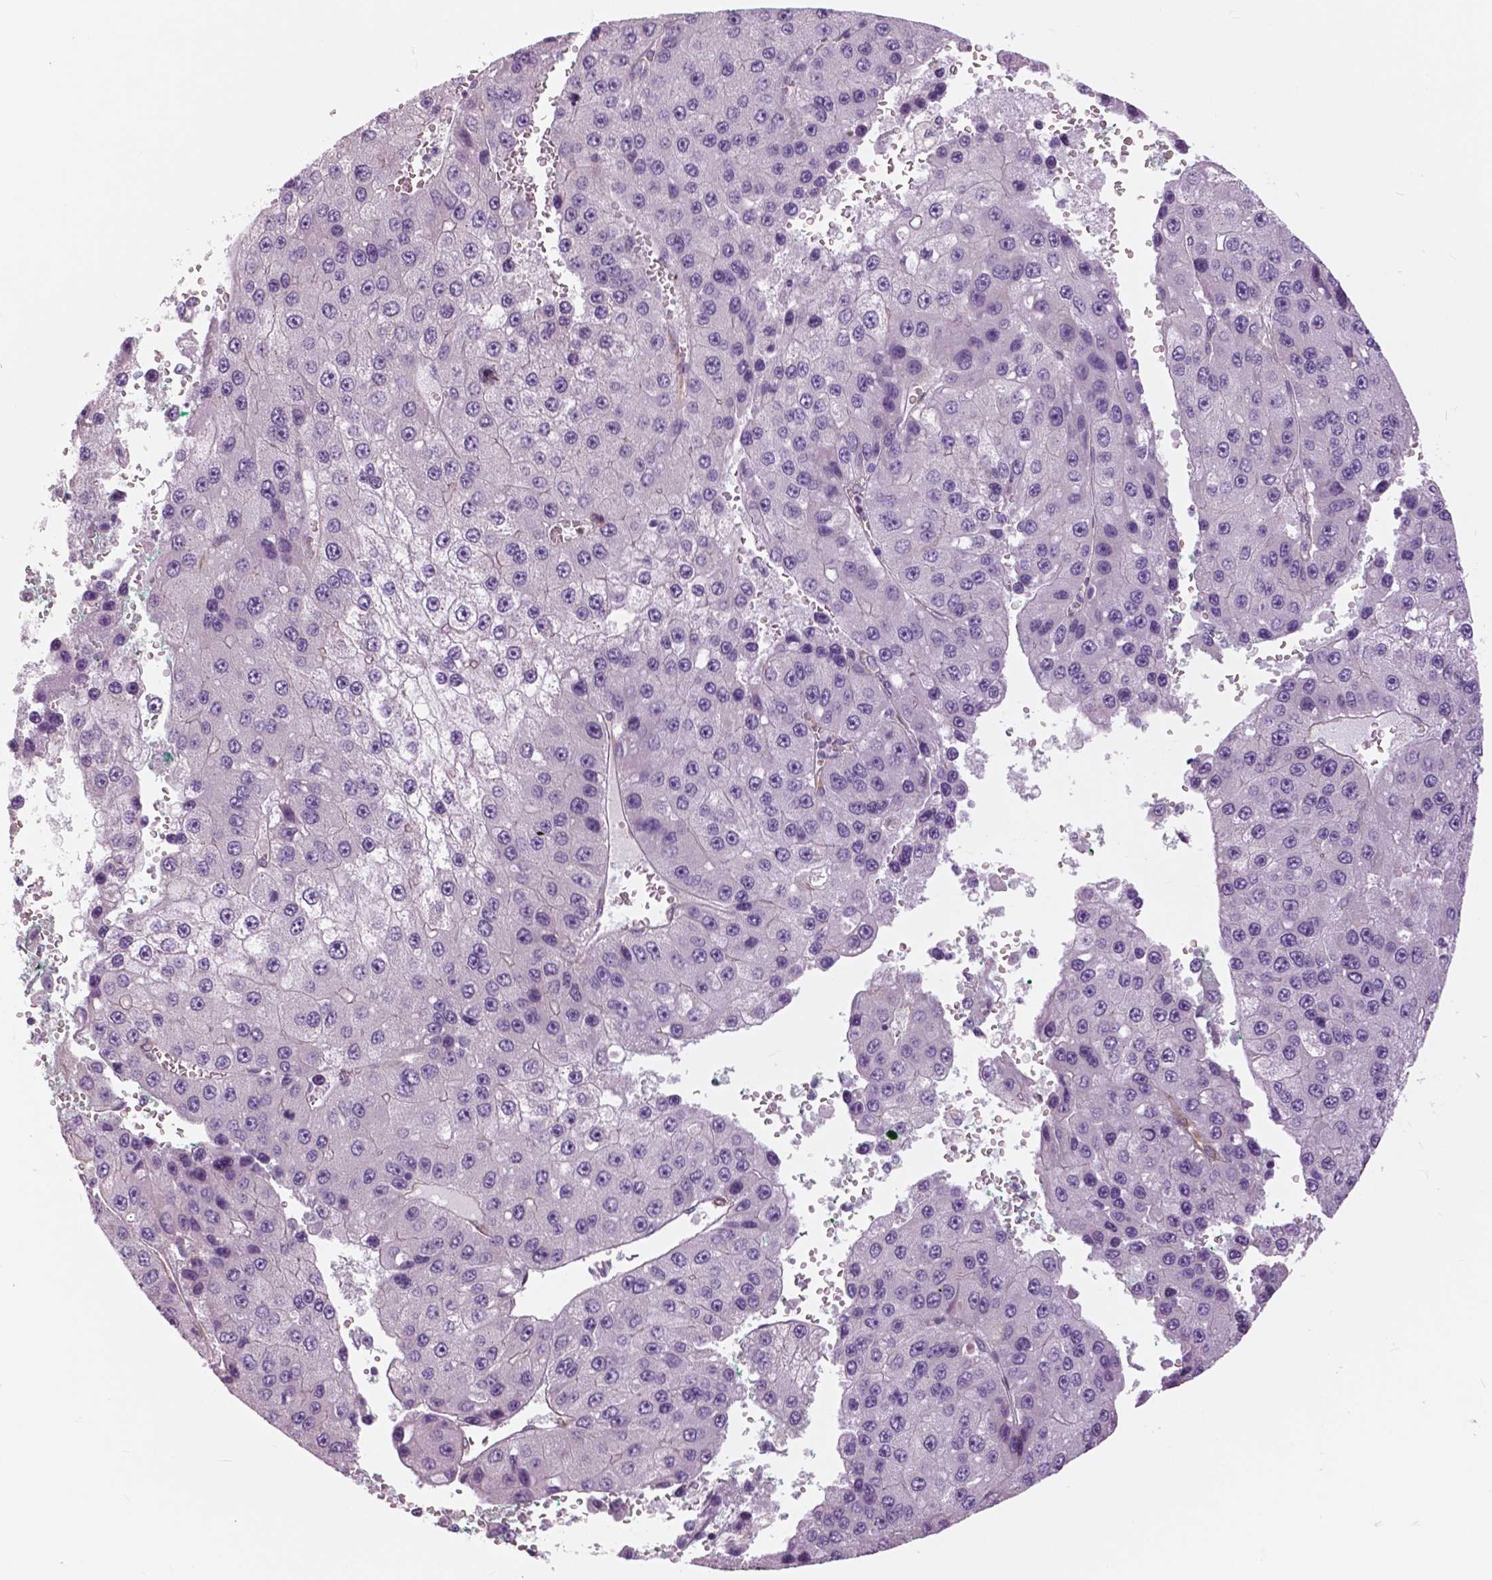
{"staining": {"intensity": "negative", "quantity": "none", "location": "none"}, "tissue": "liver cancer", "cell_type": "Tumor cells", "image_type": "cancer", "snomed": [{"axis": "morphology", "description": "Carcinoma, Hepatocellular, NOS"}, {"axis": "topography", "description": "Liver"}], "caption": "Hepatocellular carcinoma (liver) stained for a protein using immunohistochemistry (IHC) reveals no expression tumor cells.", "gene": "SERPINI1", "patient": {"sex": "female", "age": 73}}